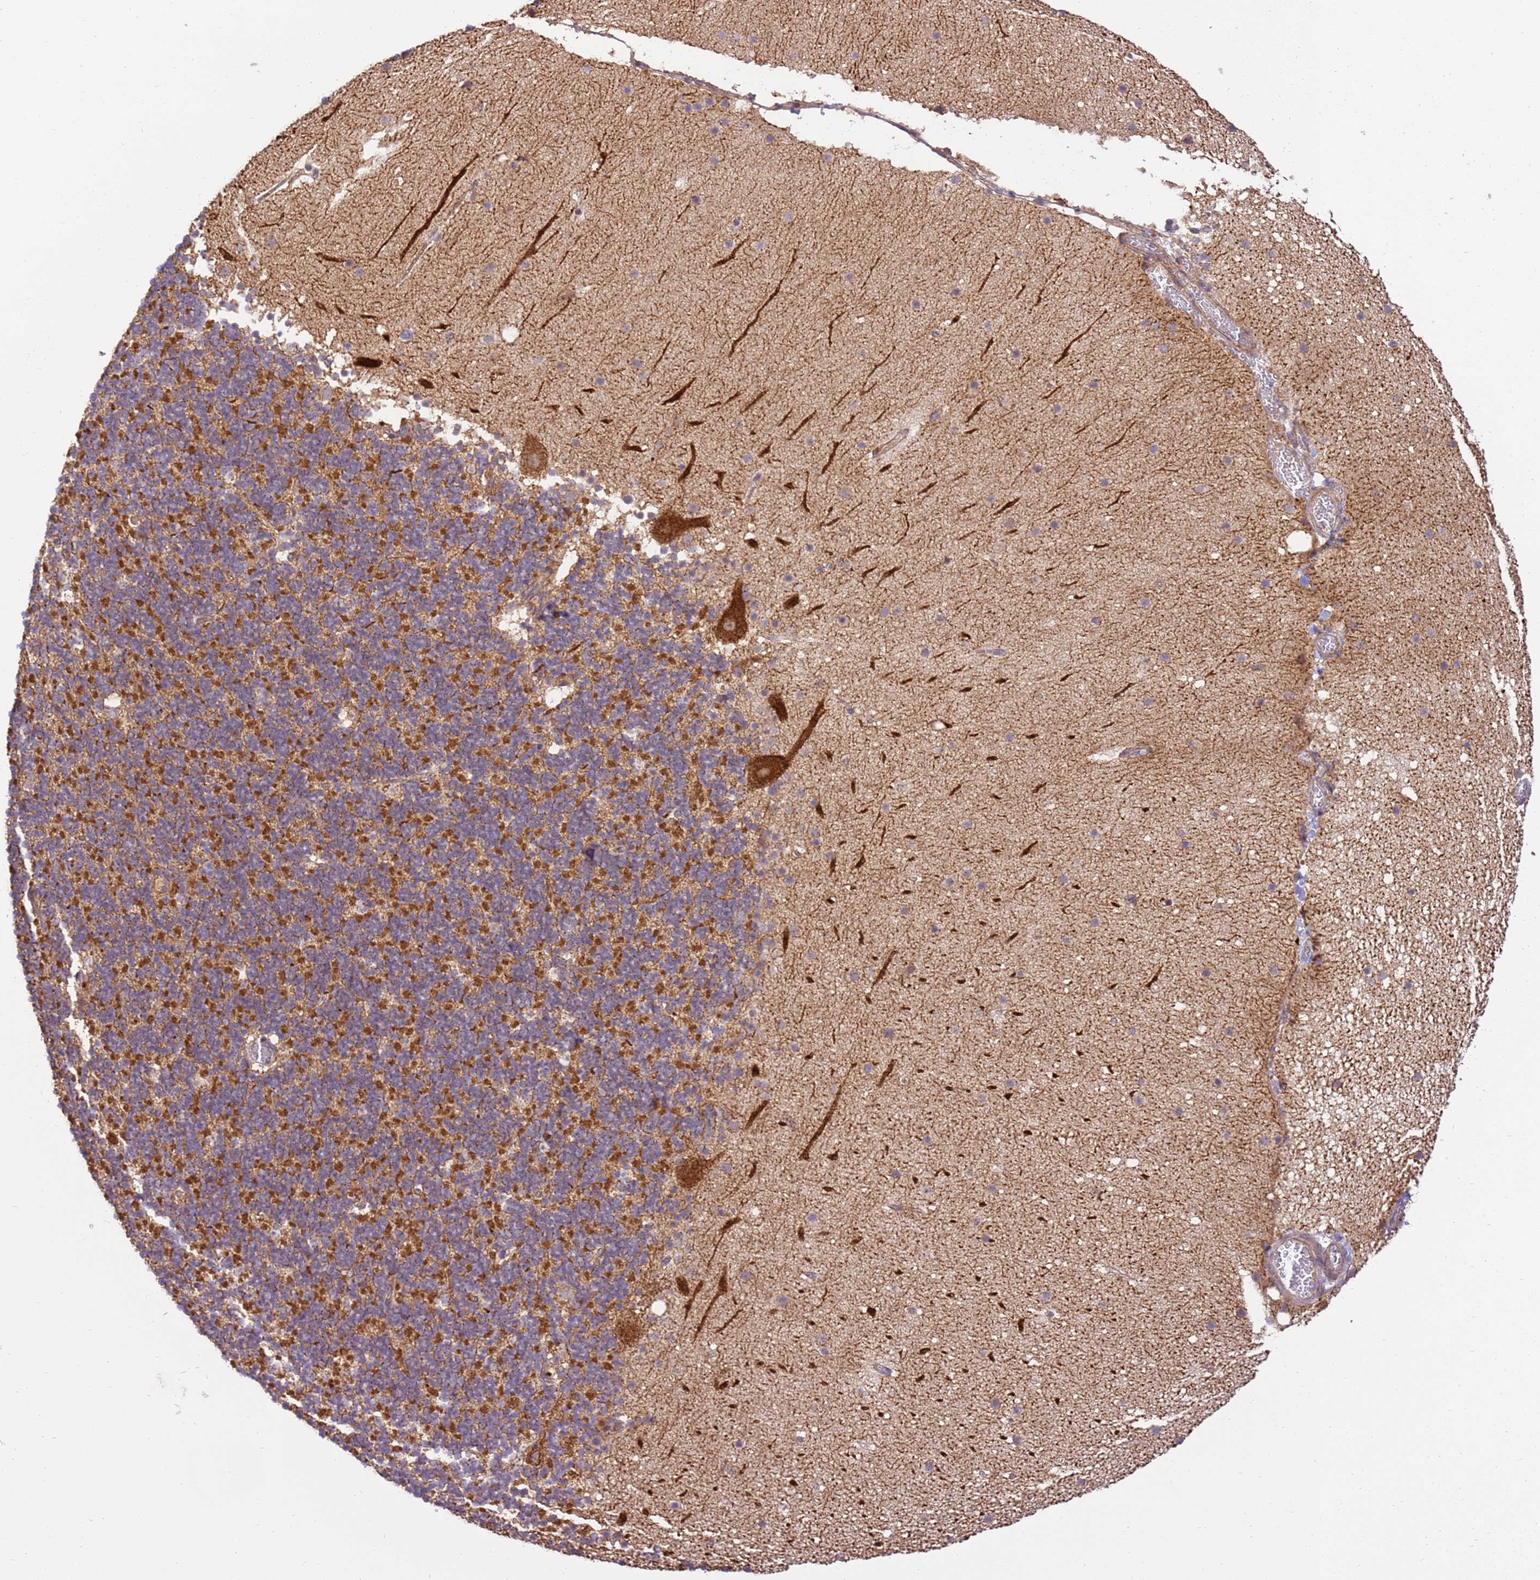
{"staining": {"intensity": "strong", "quantity": "25%-75%", "location": "cytoplasmic/membranous"}, "tissue": "cerebellum", "cell_type": "Cells in granular layer", "image_type": "normal", "snomed": [{"axis": "morphology", "description": "Normal tissue, NOS"}, {"axis": "topography", "description": "Cerebellum"}], "caption": "Cells in granular layer demonstrate strong cytoplasmic/membranous staining in about 25%-75% of cells in unremarkable cerebellum.", "gene": "SPATA2L", "patient": {"sex": "male", "age": 57}}